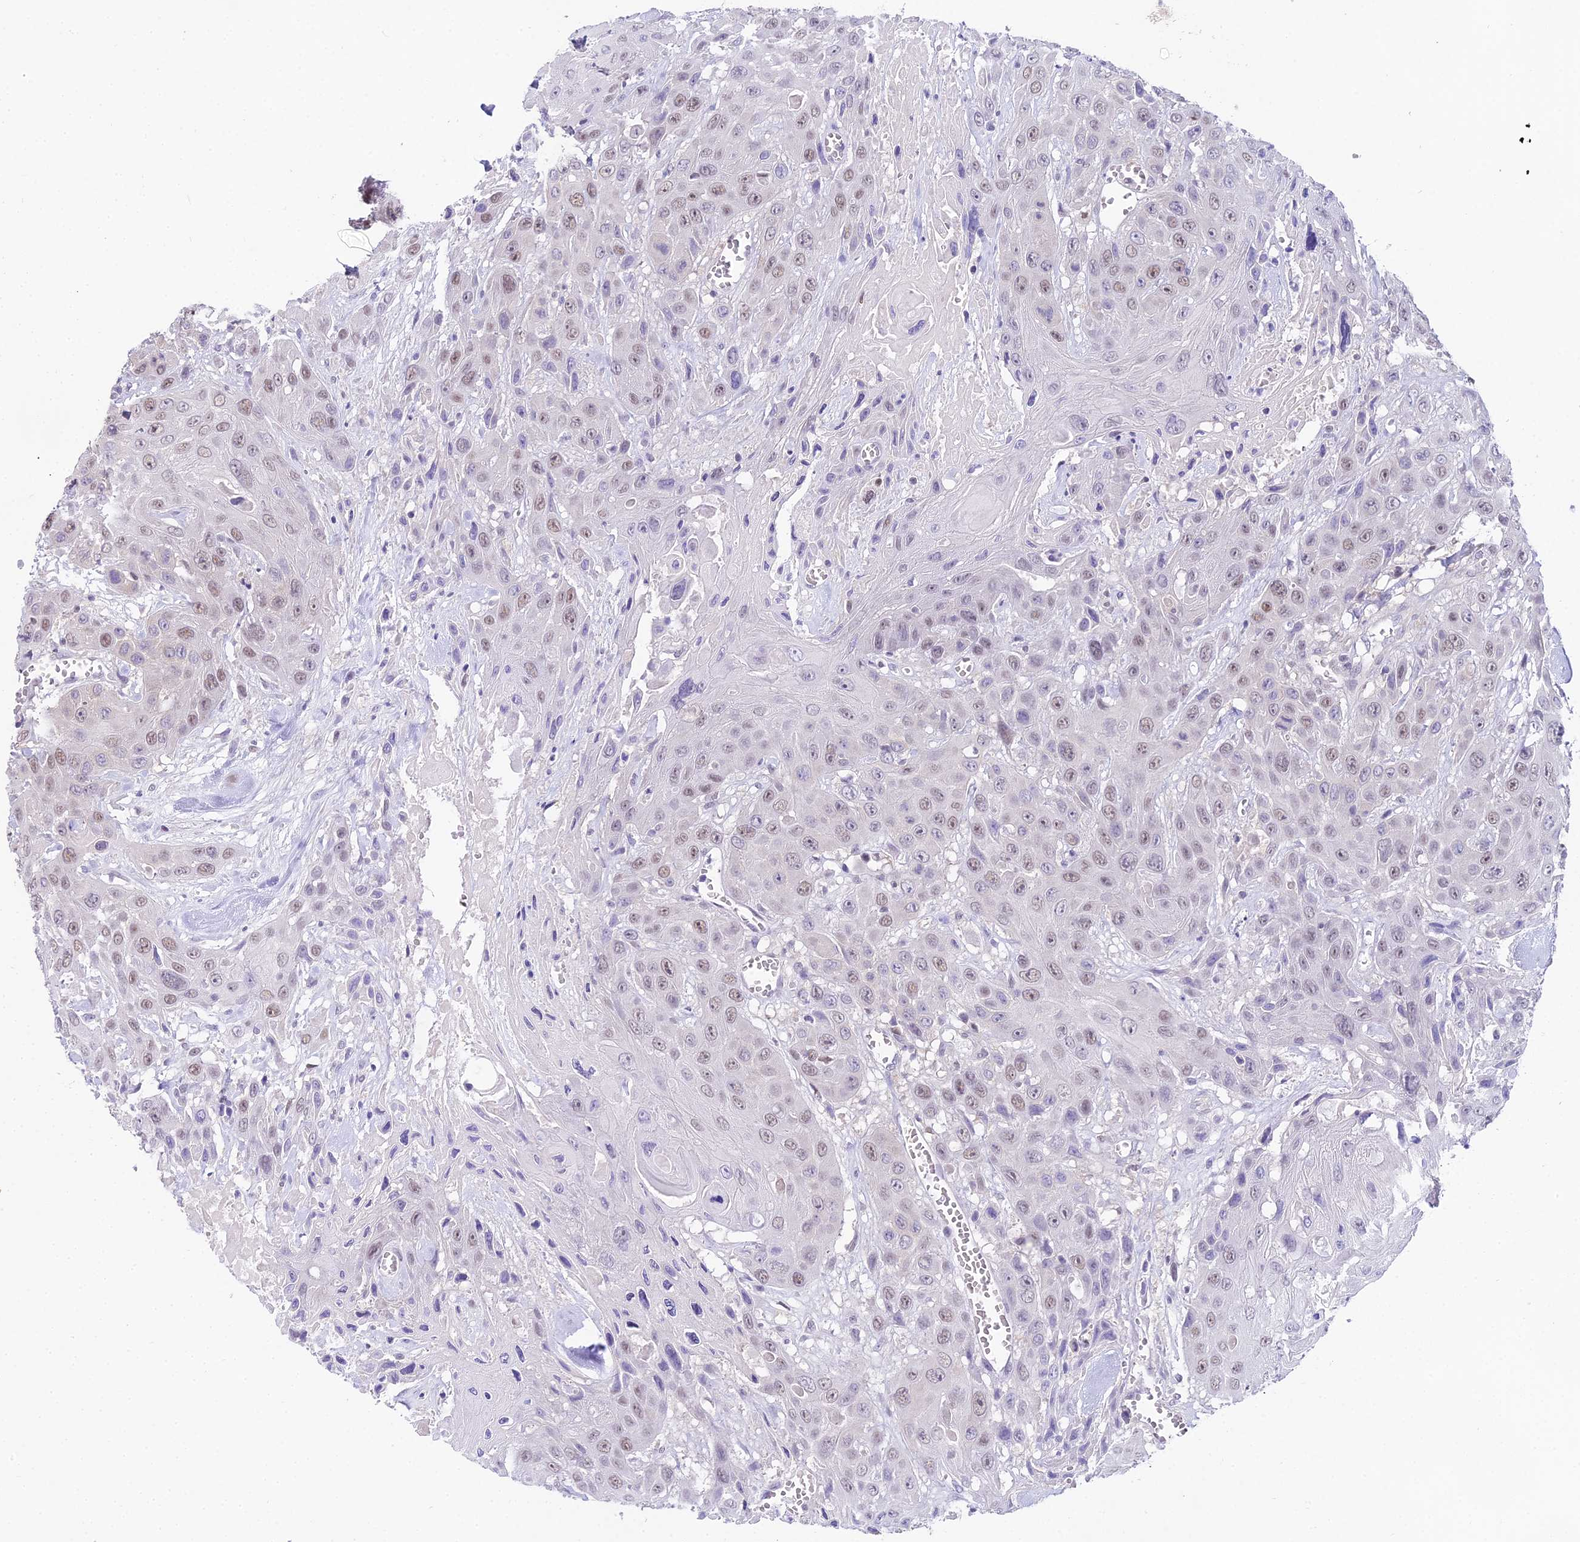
{"staining": {"intensity": "weak", "quantity": "25%-75%", "location": "nuclear"}, "tissue": "head and neck cancer", "cell_type": "Tumor cells", "image_type": "cancer", "snomed": [{"axis": "morphology", "description": "Squamous cell carcinoma, NOS"}, {"axis": "topography", "description": "Head-Neck"}], "caption": "Protein expression analysis of head and neck cancer reveals weak nuclear staining in approximately 25%-75% of tumor cells.", "gene": "MAT2A", "patient": {"sex": "male", "age": 81}}